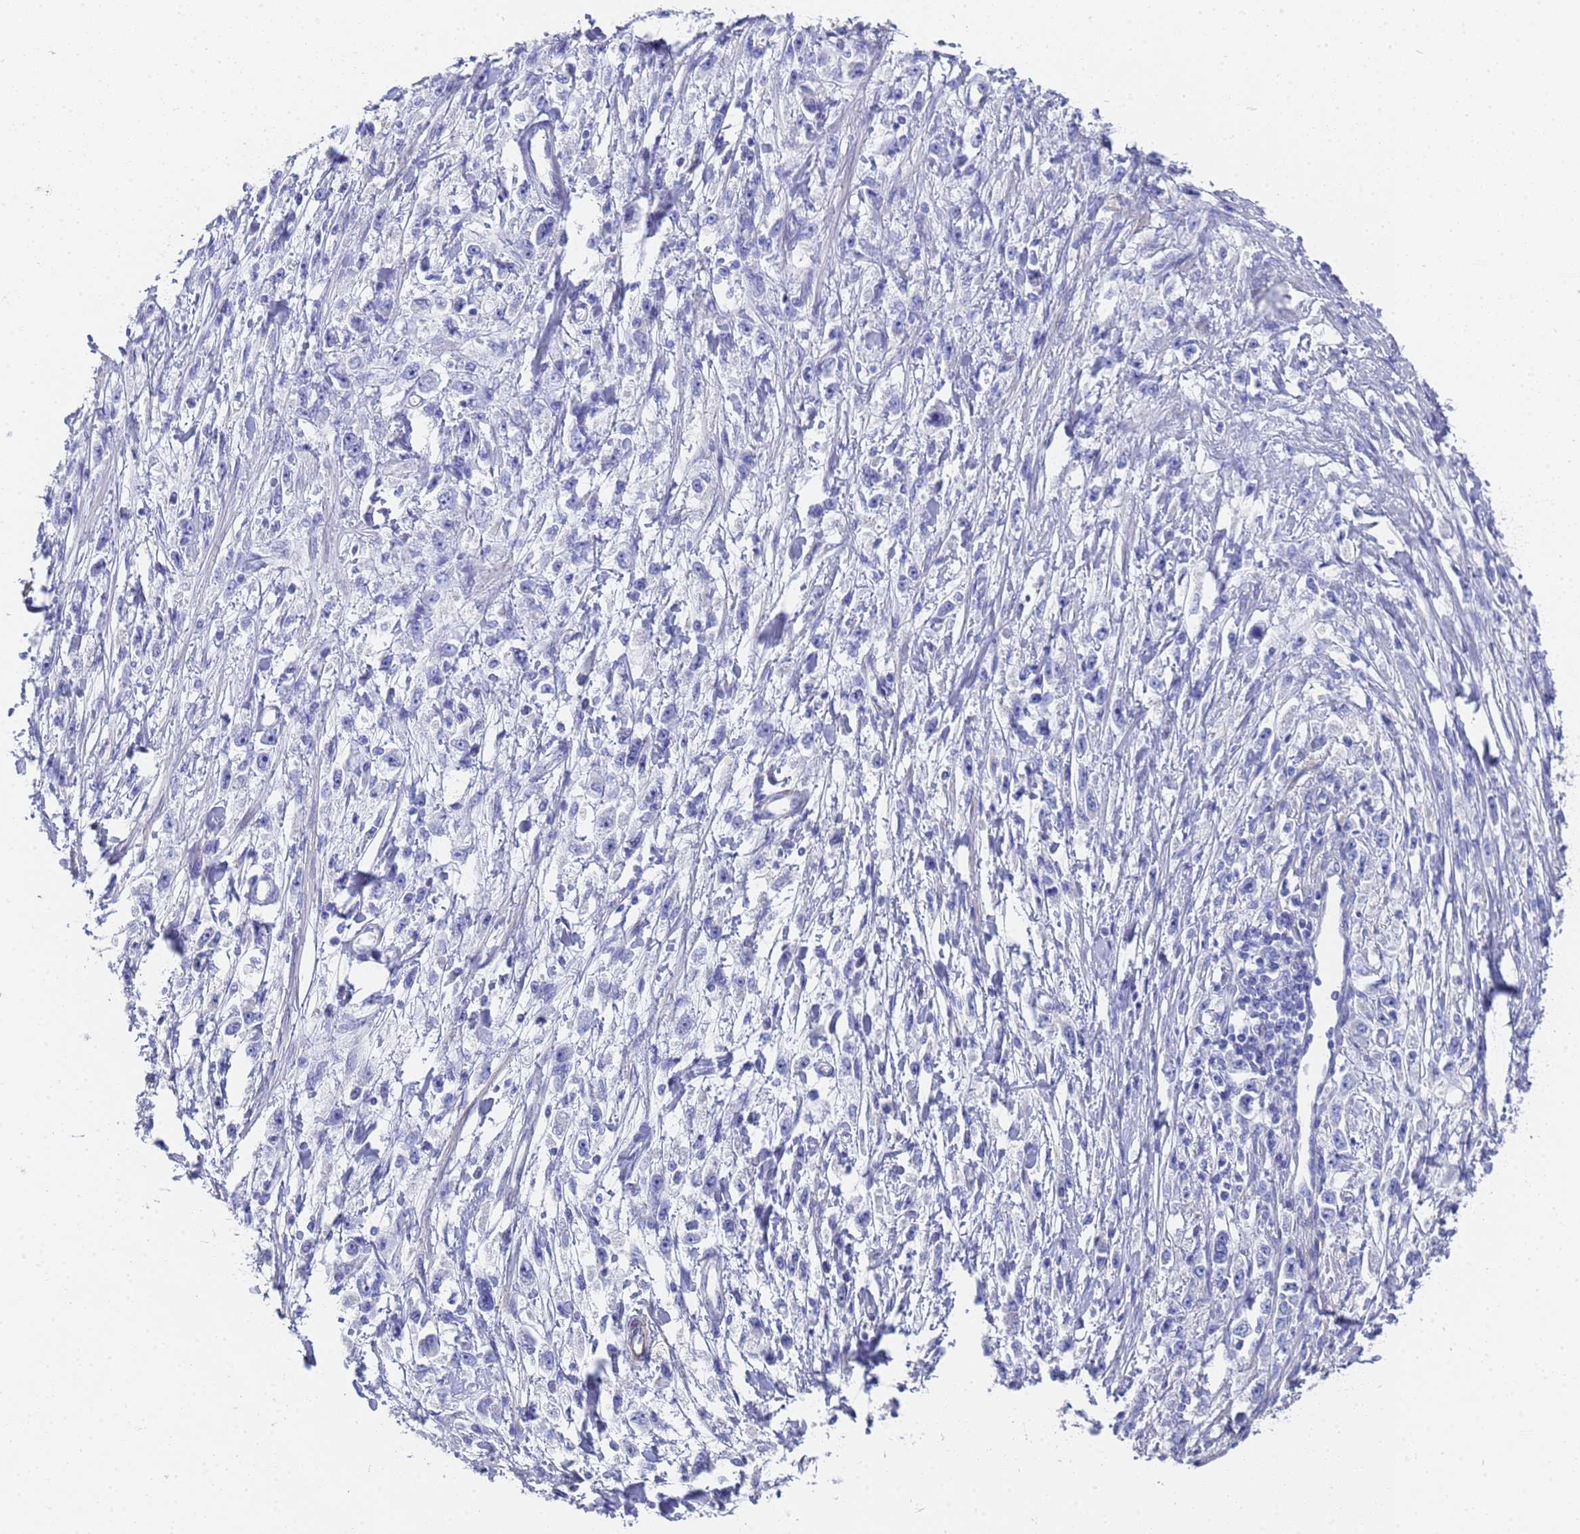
{"staining": {"intensity": "negative", "quantity": "none", "location": "none"}, "tissue": "stomach cancer", "cell_type": "Tumor cells", "image_type": "cancer", "snomed": [{"axis": "morphology", "description": "Adenocarcinoma, NOS"}, {"axis": "topography", "description": "Stomach"}], "caption": "Immunohistochemical staining of human stomach cancer (adenocarcinoma) displays no significant positivity in tumor cells. (Brightfield microscopy of DAB (3,3'-diaminobenzidine) IHC at high magnification).", "gene": "TUBB1", "patient": {"sex": "female", "age": 59}}